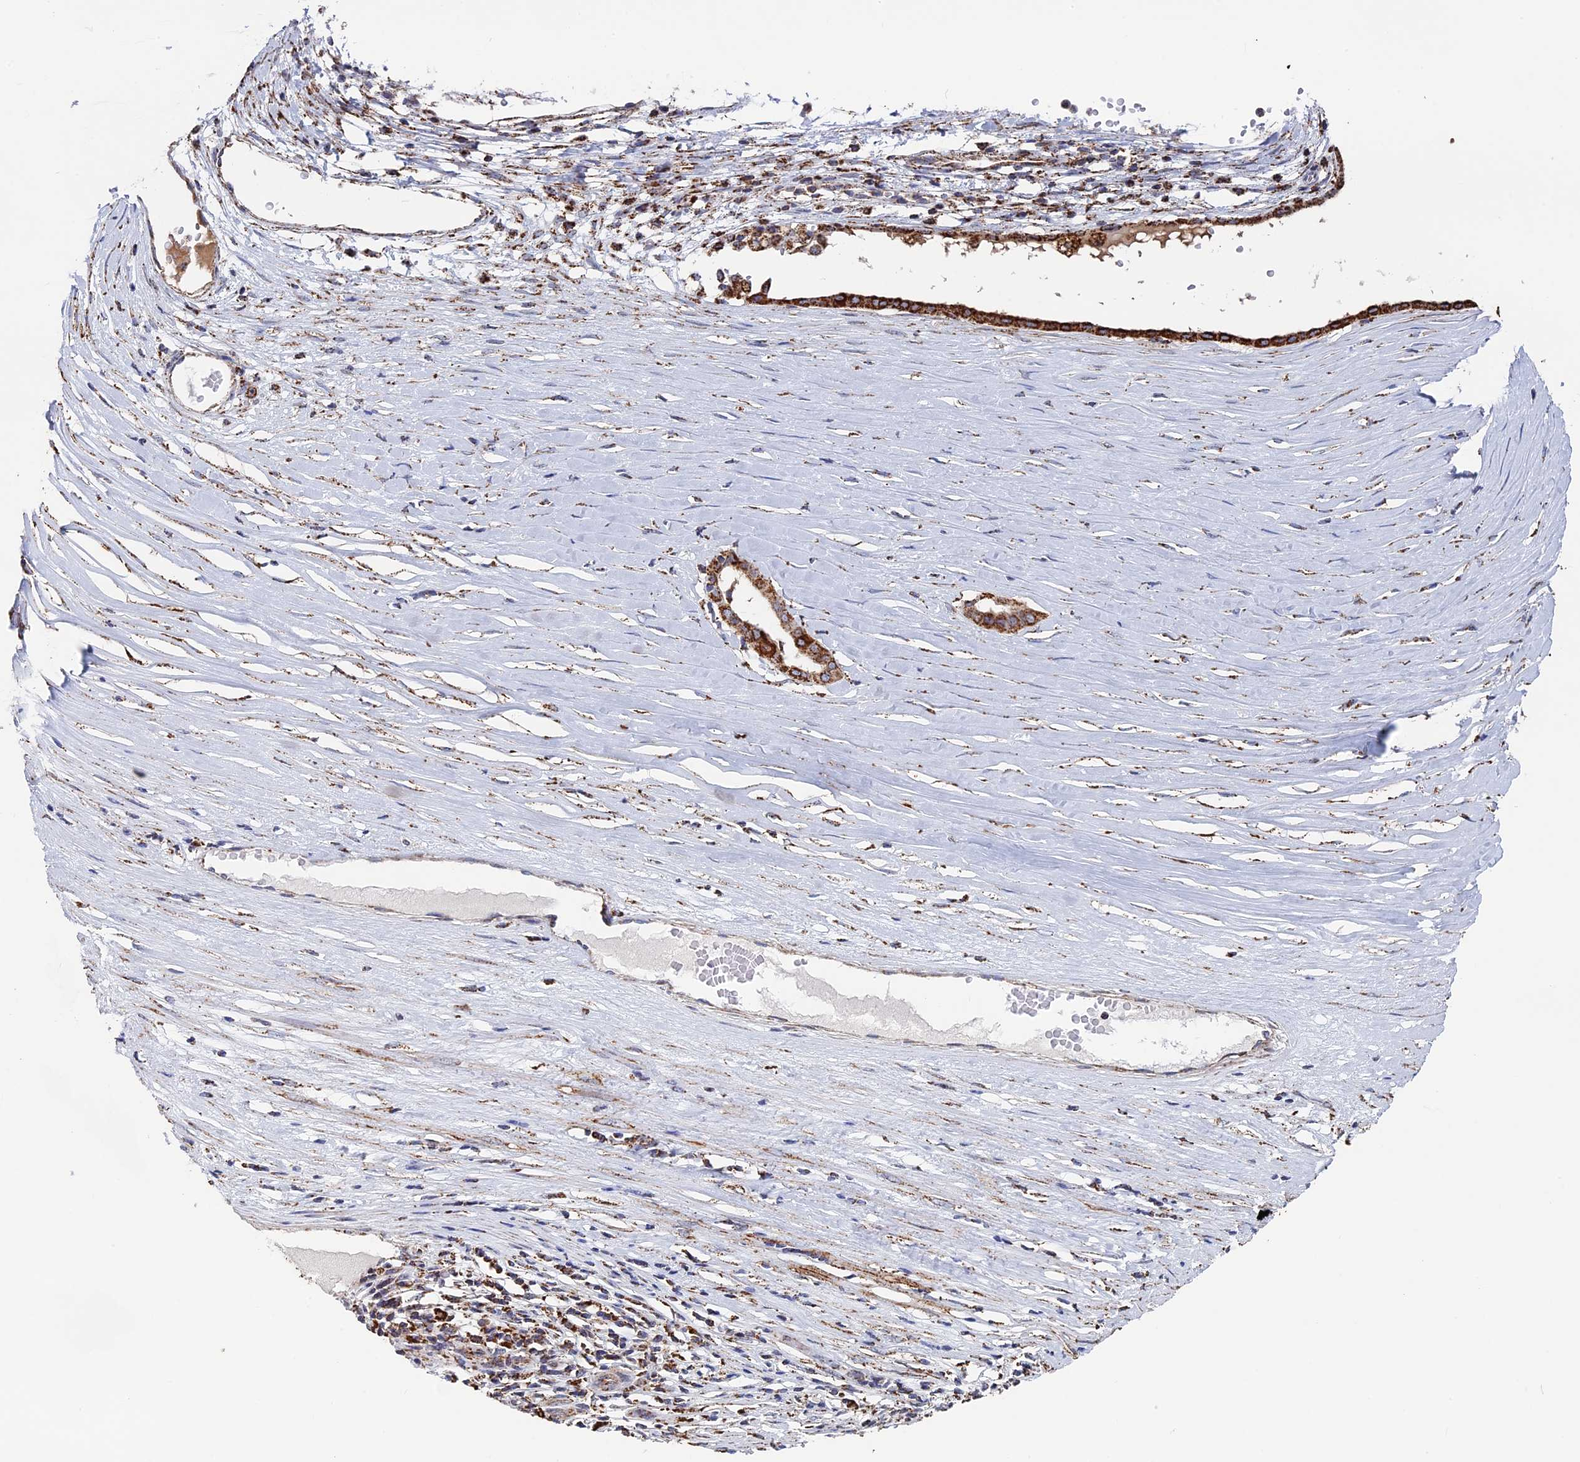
{"staining": {"intensity": "strong", "quantity": ">75%", "location": "cytoplasmic/membranous"}, "tissue": "ovarian cancer", "cell_type": "Tumor cells", "image_type": "cancer", "snomed": [{"axis": "morphology", "description": "Cystadenocarcinoma, serous, NOS"}, {"axis": "topography", "description": "Ovary"}], "caption": "Immunohistochemistry (IHC) of human ovarian cancer displays high levels of strong cytoplasmic/membranous expression in about >75% of tumor cells. (brown staining indicates protein expression, while blue staining denotes nuclei).", "gene": "SEC24D", "patient": {"sex": "female", "age": 59}}